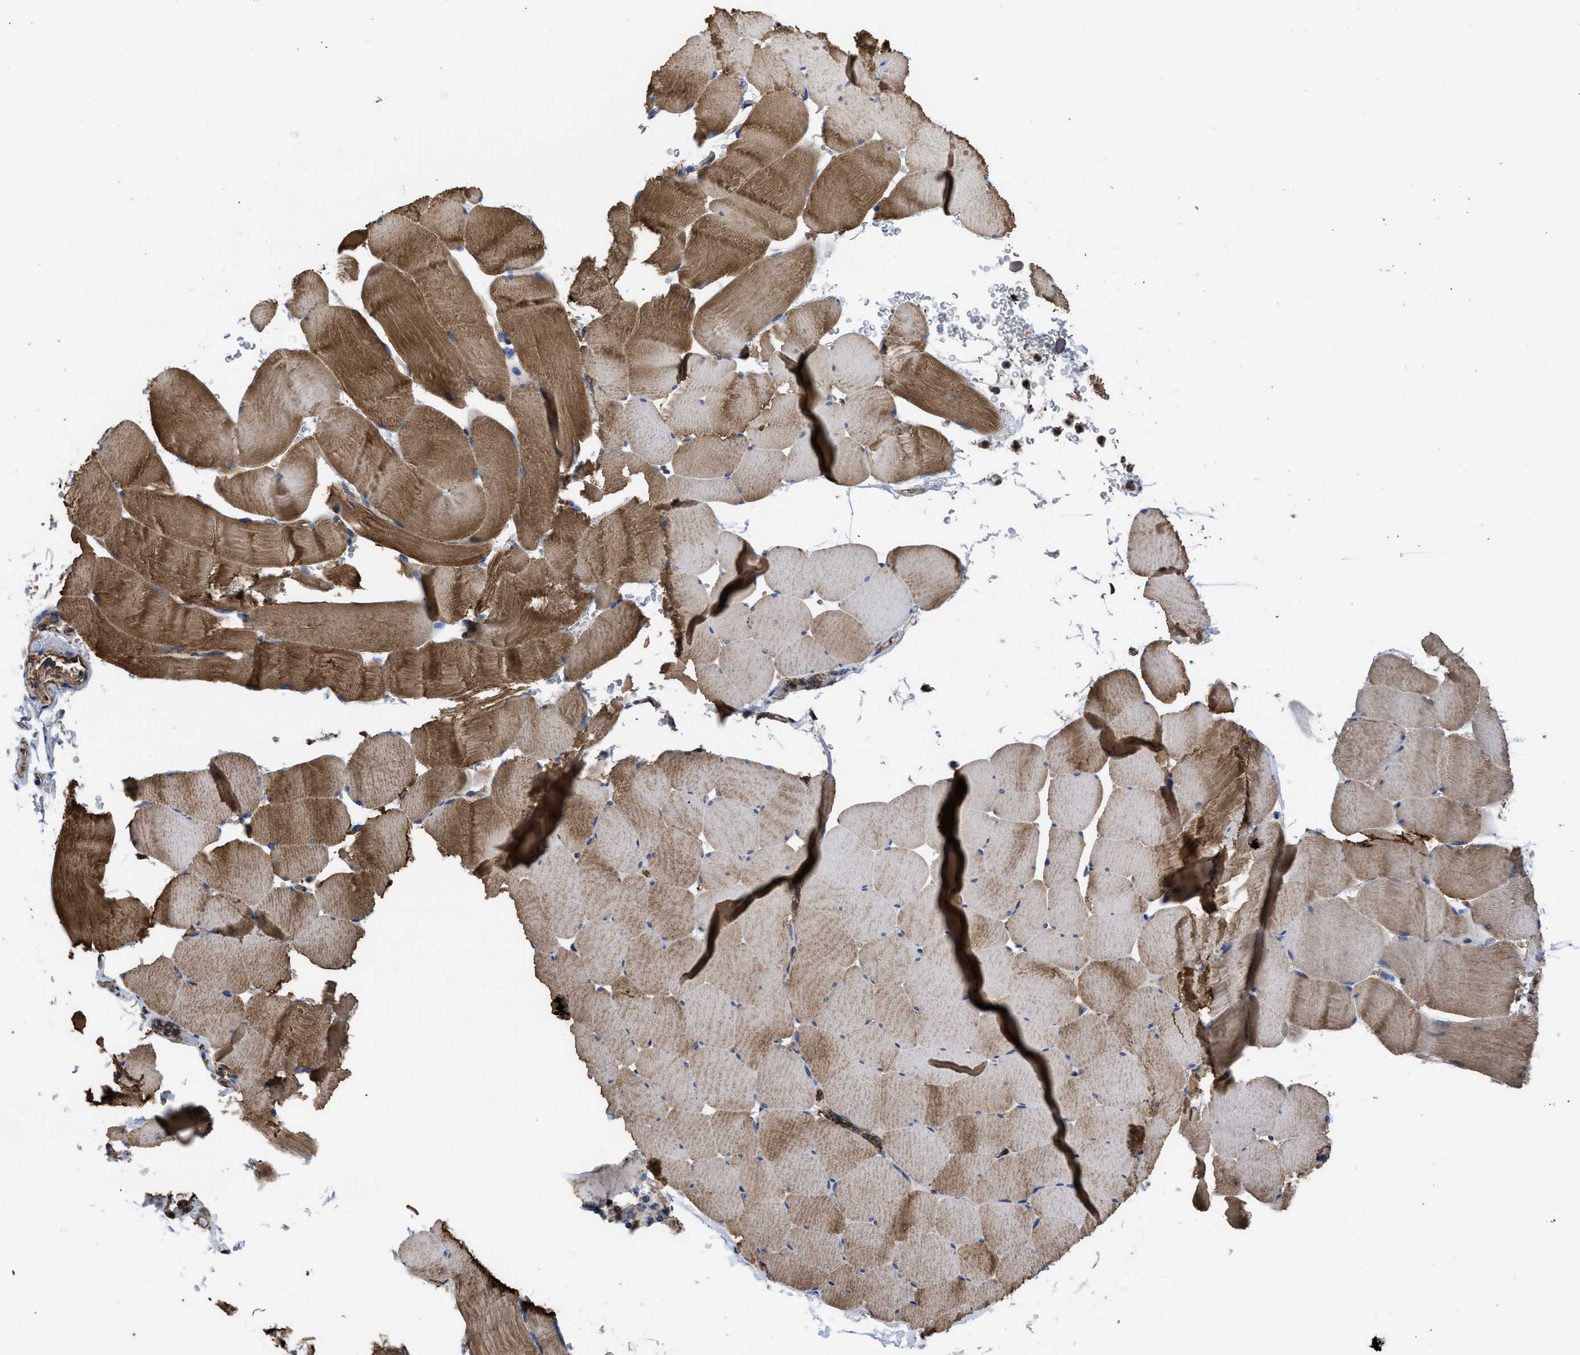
{"staining": {"intensity": "moderate", "quantity": ">75%", "location": "cytoplasmic/membranous"}, "tissue": "skeletal muscle", "cell_type": "Myocytes", "image_type": "normal", "snomed": [{"axis": "morphology", "description": "Normal tissue, NOS"}, {"axis": "topography", "description": "Skeletal muscle"}], "caption": "Protein expression analysis of unremarkable skeletal muscle displays moderate cytoplasmic/membranous staining in about >75% of myocytes.", "gene": "SCUBE2", "patient": {"sex": "male", "age": 62}}